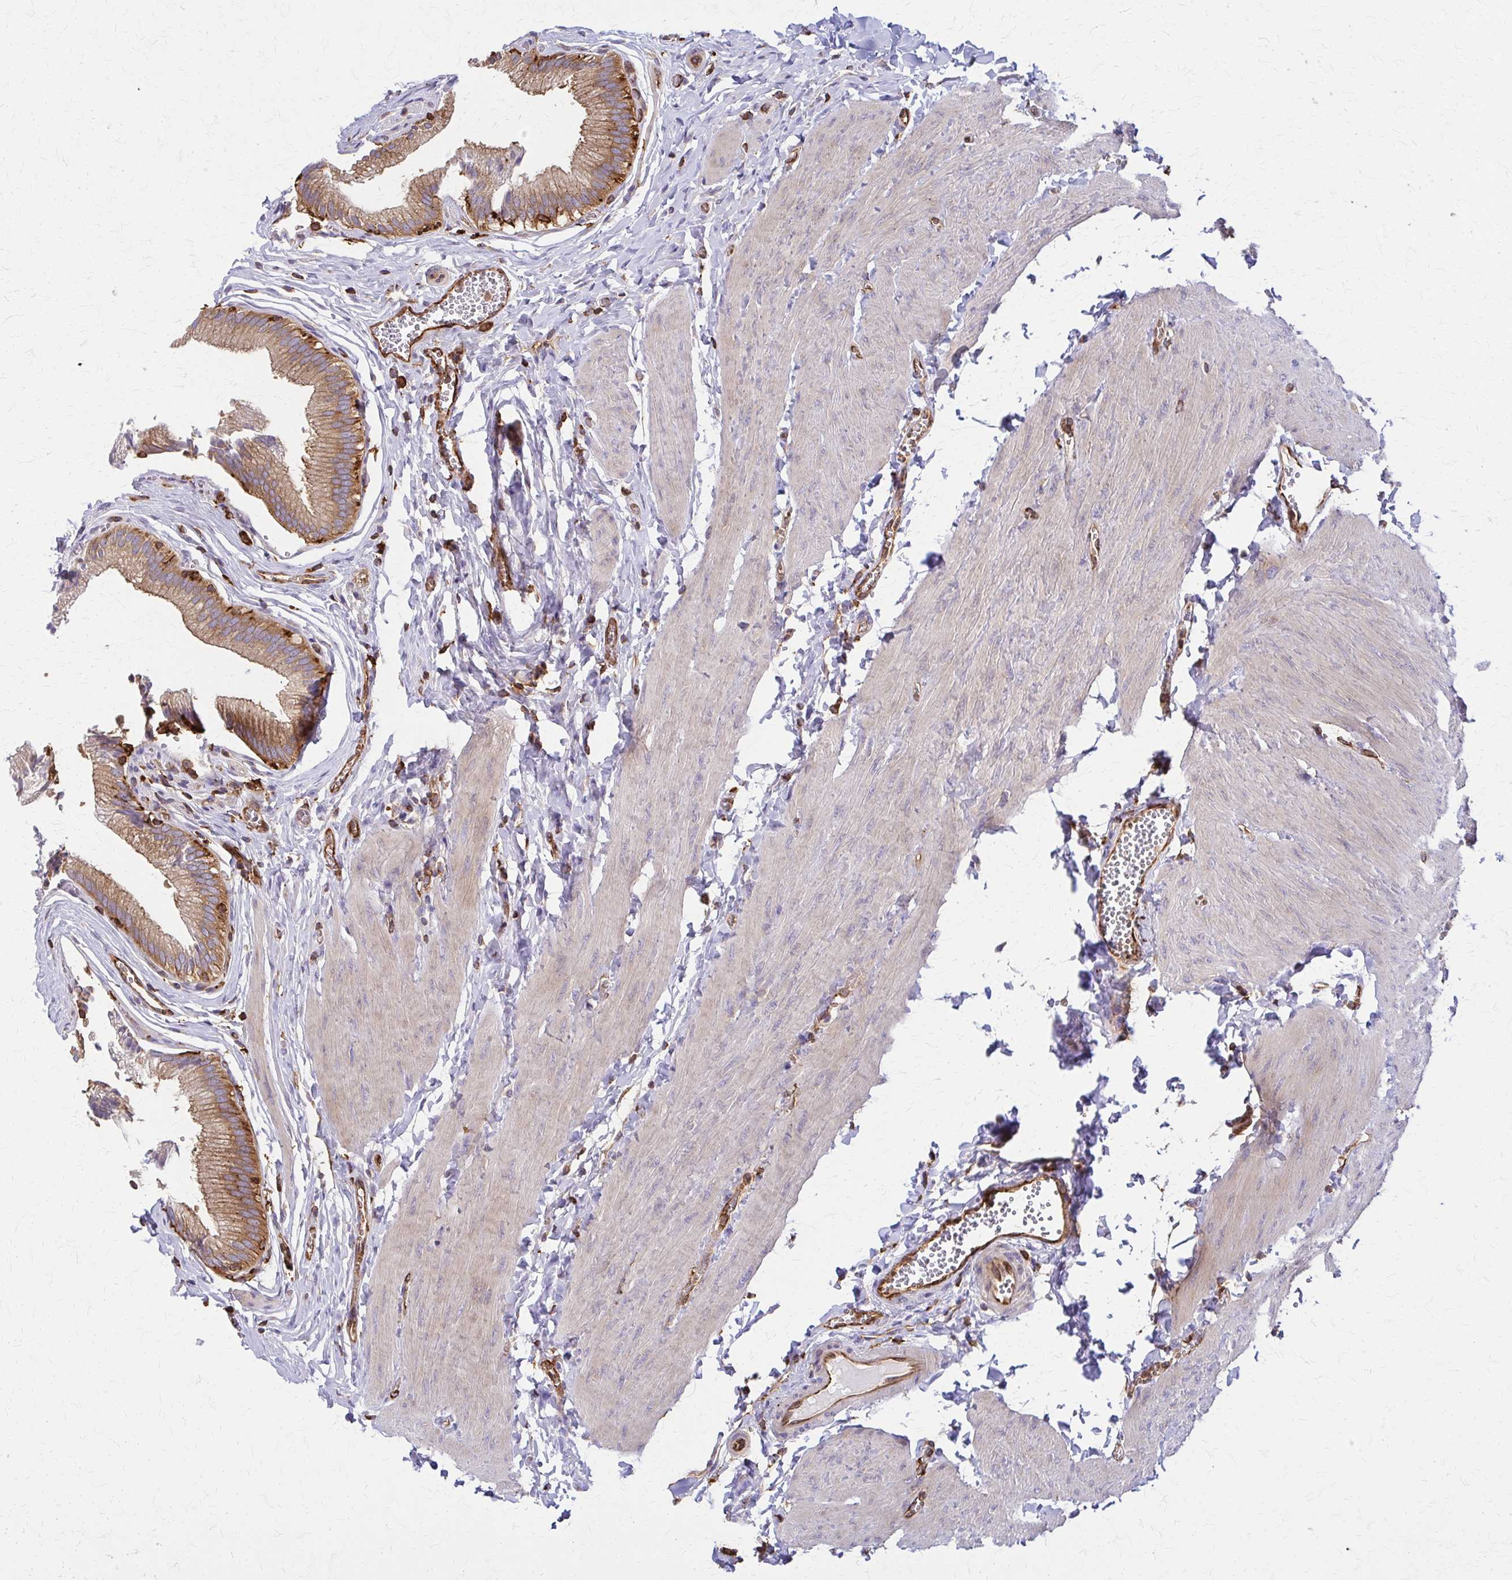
{"staining": {"intensity": "moderate", "quantity": ">75%", "location": "cytoplasmic/membranous"}, "tissue": "gallbladder", "cell_type": "Glandular cells", "image_type": "normal", "snomed": [{"axis": "morphology", "description": "Normal tissue, NOS"}, {"axis": "topography", "description": "Gallbladder"}, {"axis": "topography", "description": "Peripheral nerve tissue"}], "caption": "Immunohistochemistry staining of benign gallbladder, which exhibits medium levels of moderate cytoplasmic/membranous staining in about >75% of glandular cells indicating moderate cytoplasmic/membranous protein expression. The staining was performed using DAB (brown) for protein detection and nuclei were counterstained in hematoxylin (blue).", "gene": "WASF2", "patient": {"sex": "male", "age": 17}}